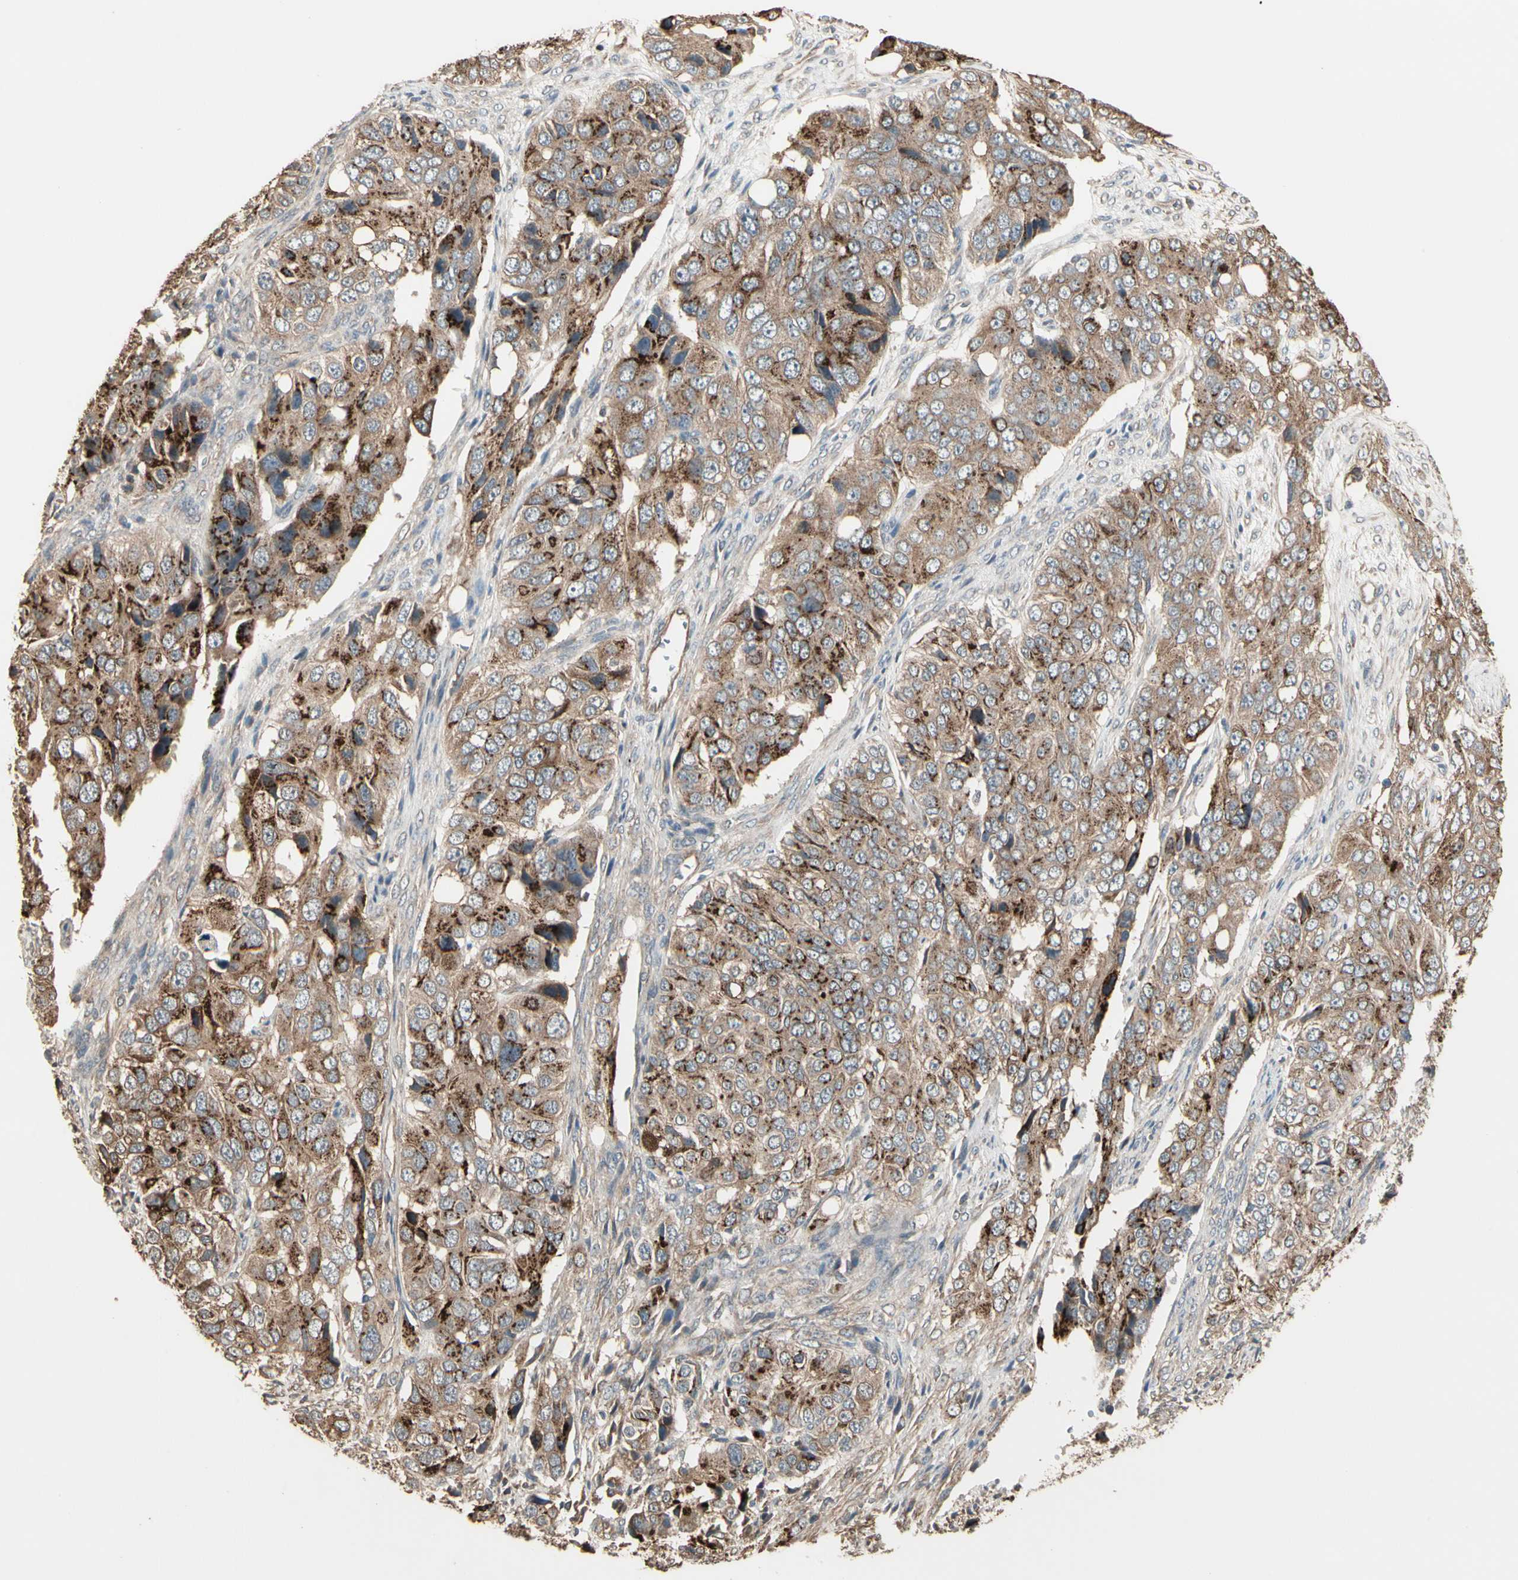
{"staining": {"intensity": "strong", "quantity": ">75%", "location": "cytoplasmic/membranous"}, "tissue": "ovarian cancer", "cell_type": "Tumor cells", "image_type": "cancer", "snomed": [{"axis": "morphology", "description": "Carcinoma, endometroid"}, {"axis": "topography", "description": "Ovary"}], "caption": "IHC histopathology image of endometroid carcinoma (ovarian) stained for a protein (brown), which exhibits high levels of strong cytoplasmic/membranous expression in about >75% of tumor cells.", "gene": "GALNT3", "patient": {"sex": "female", "age": 51}}